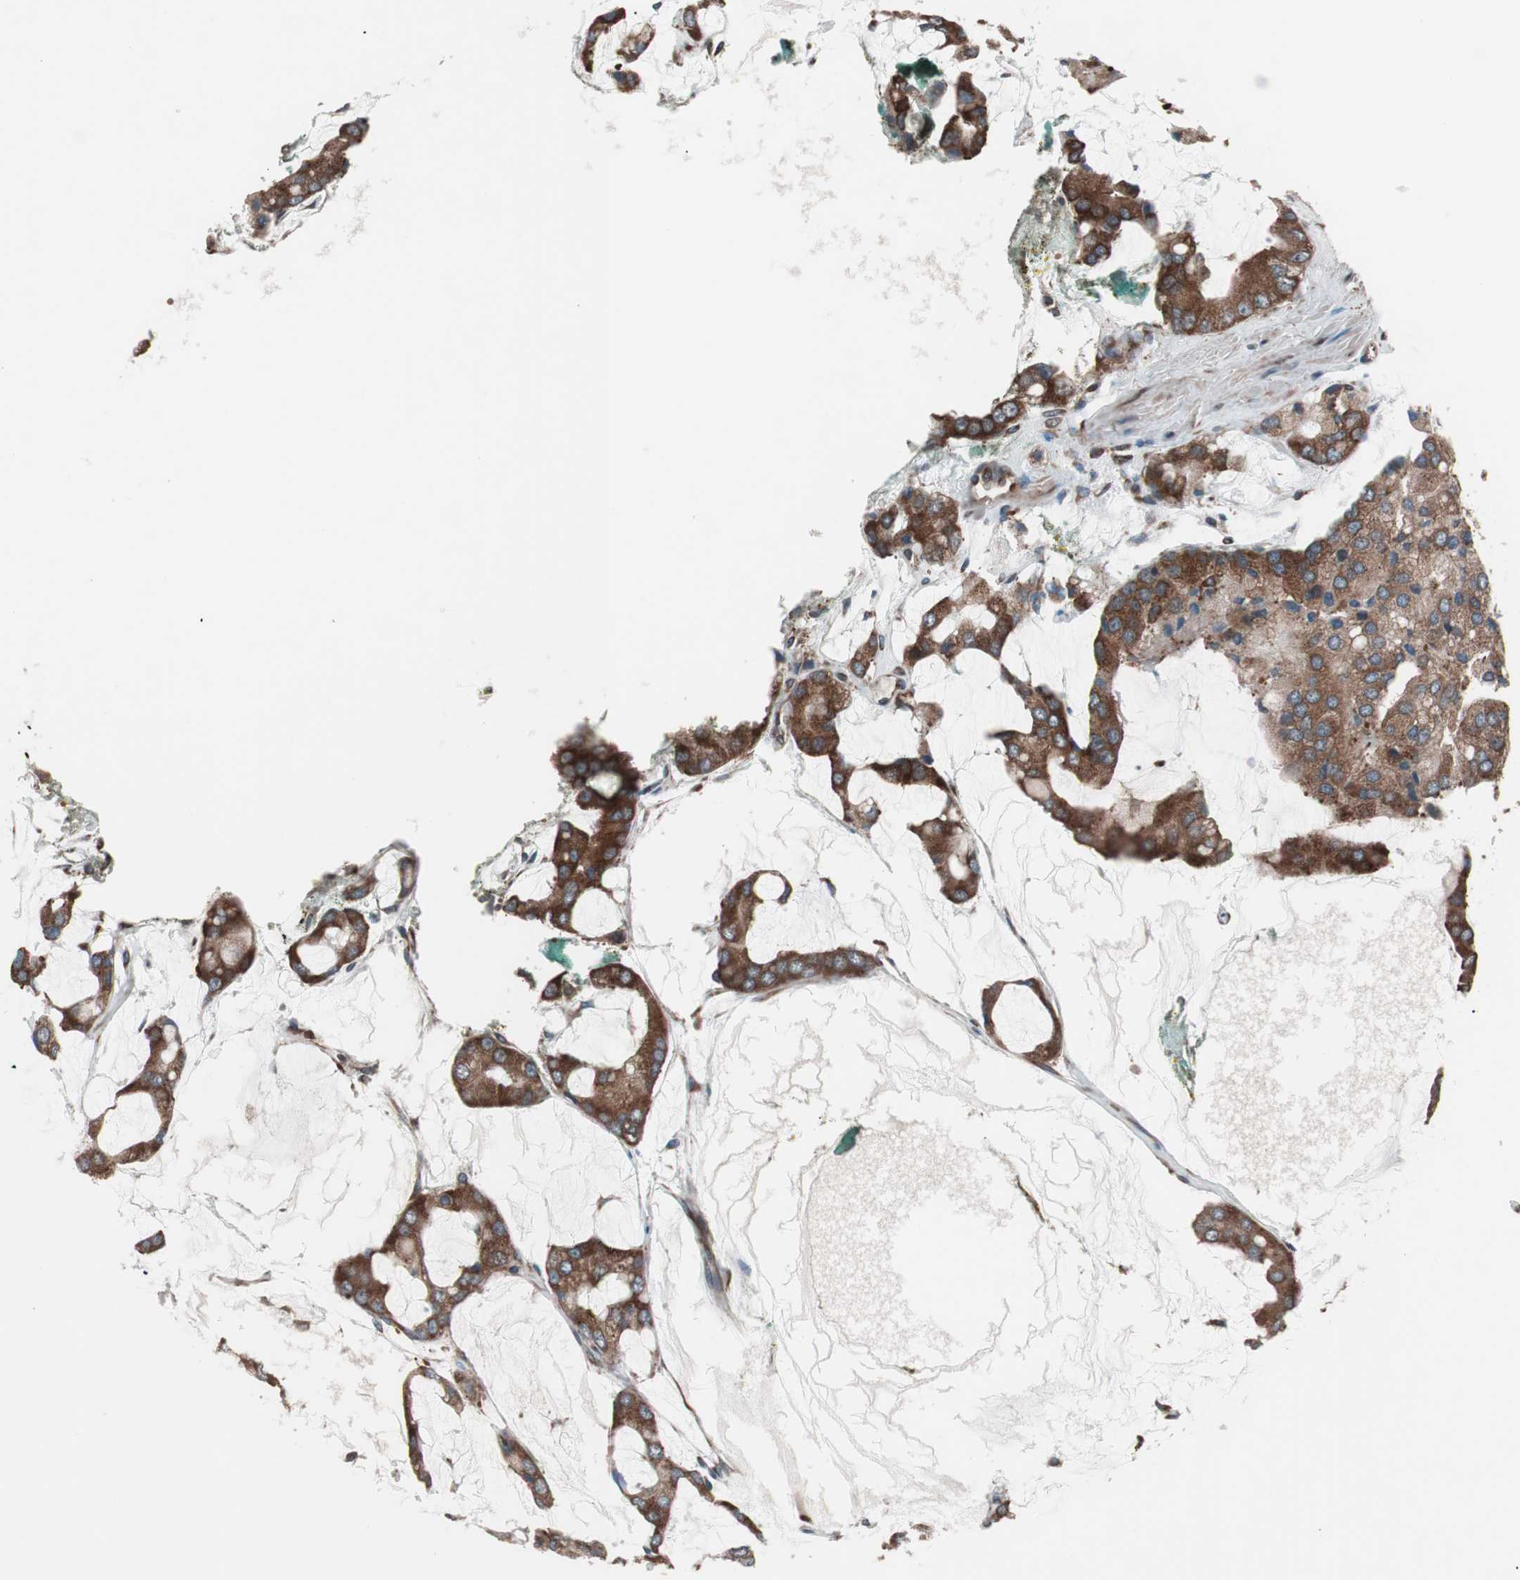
{"staining": {"intensity": "strong", "quantity": ">75%", "location": "cytoplasmic/membranous"}, "tissue": "prostate cancer", "cell_type": "Tumor cells", "image_type": "cancer", "snomed": [{"axis": "morphology", "description": "Adenocarcinoma, High grade"}, {"axis": "topography", "description": "Prostate"}], "caption": "Protein staining by IHC displays strong cytoplasmic/membranous positivity in approximately >75% of tumor cells in prostate cancer. (DAB = brown stain, brightfield microscopy at high magnification).", "gene": "SEC31A", "patient": {"sex": "male", "age": 67}}